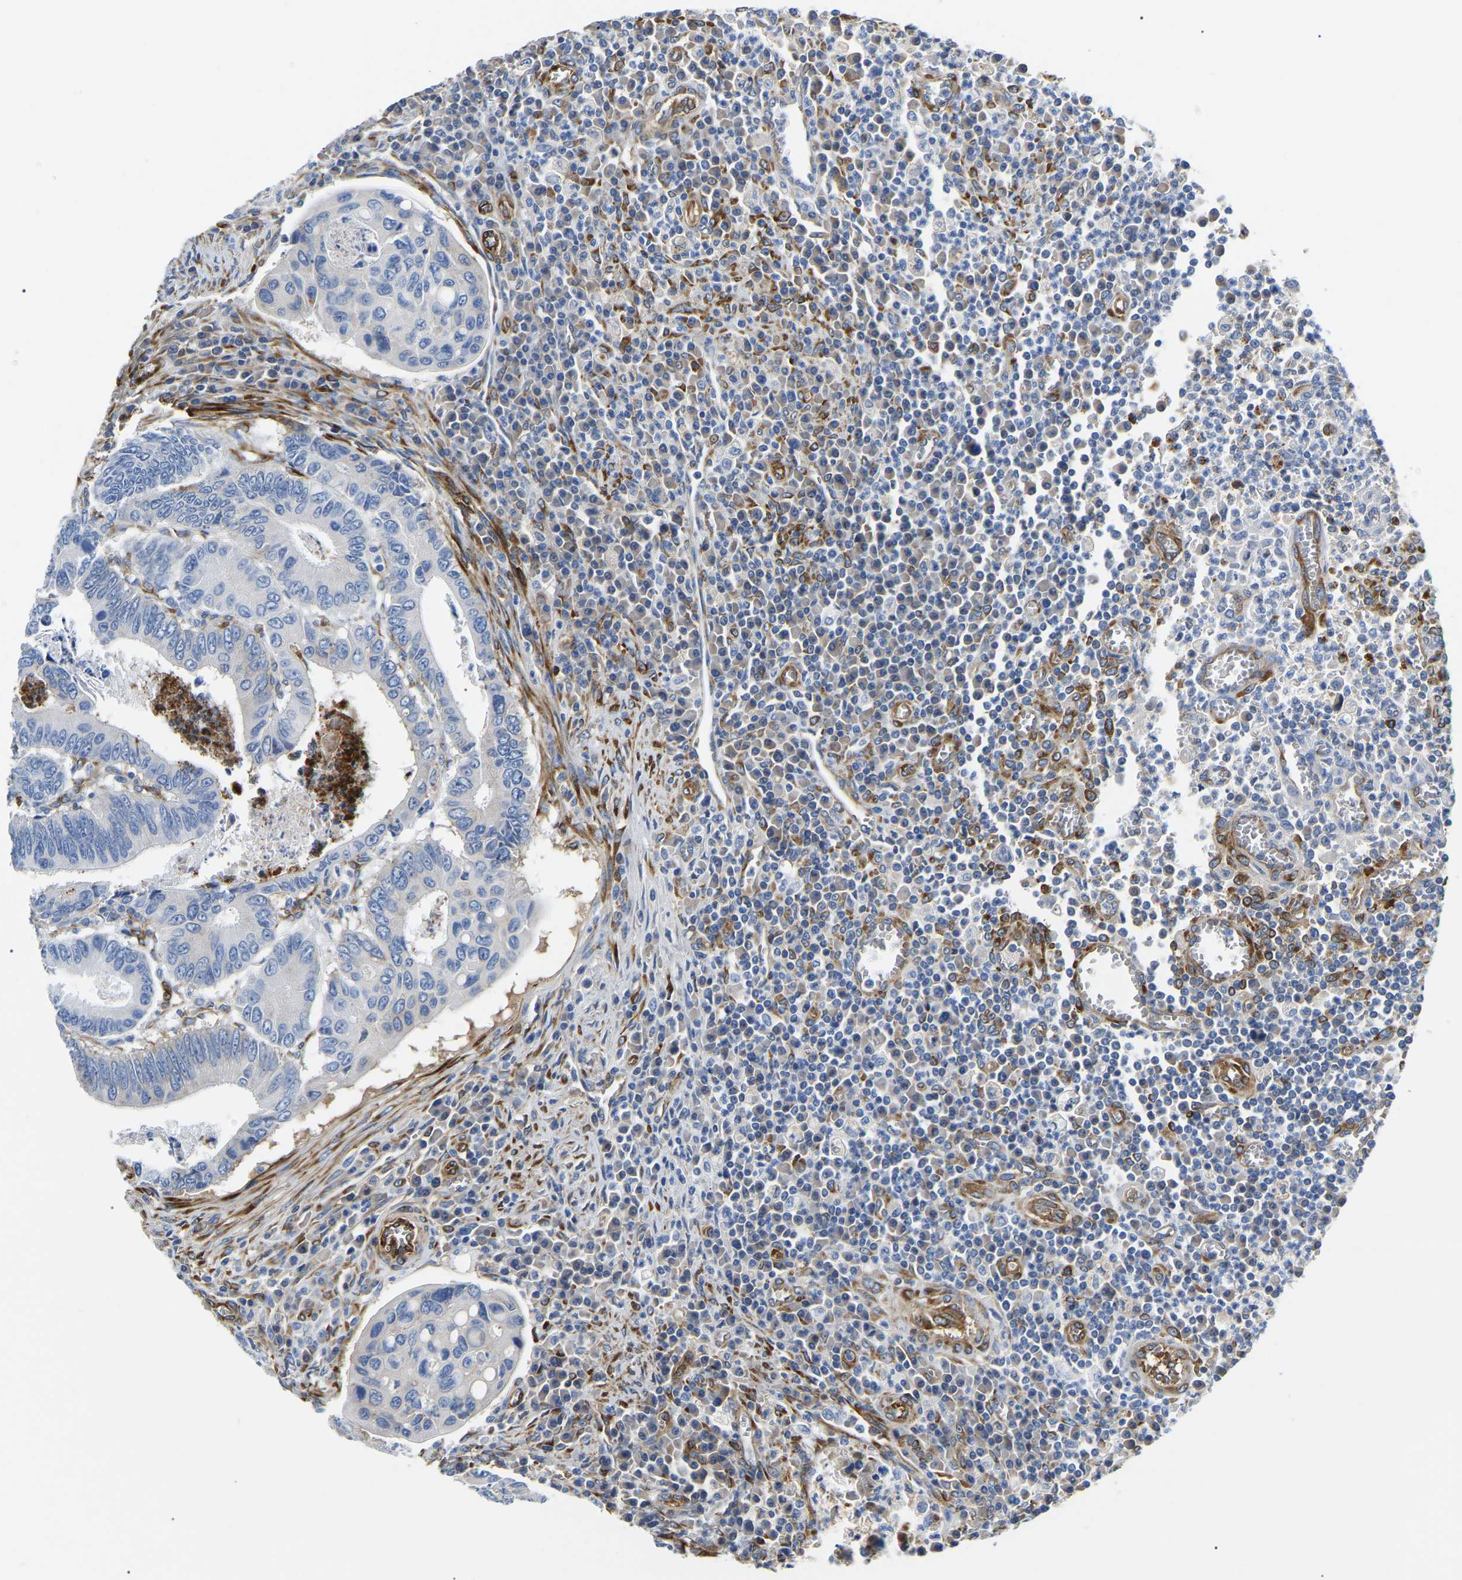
{"staining": {"intensity": "negative", "quantity": "none", "location": "none"}, "tissue": "colorectal cancer", "cell_type": "Tumor cells", "image_type": "cancer", "snomed": [{"axis": "morphology", "description": "Inflammation, NOS"}, {"axis": "morphology", "description": "Adenocarcinoma, NOS"}, {"axis": "topography", "description": "Colon"}], "caption": "There is no significant staining in tumor cells of adenocarcinoma (colorectal). Brightfield microscopy of IHC stained with DAB (brown) and hematoxylin (blue), captured at high magnification.", "gene": "DUSP8", "patient": {"sex": "male", "age": 72}}